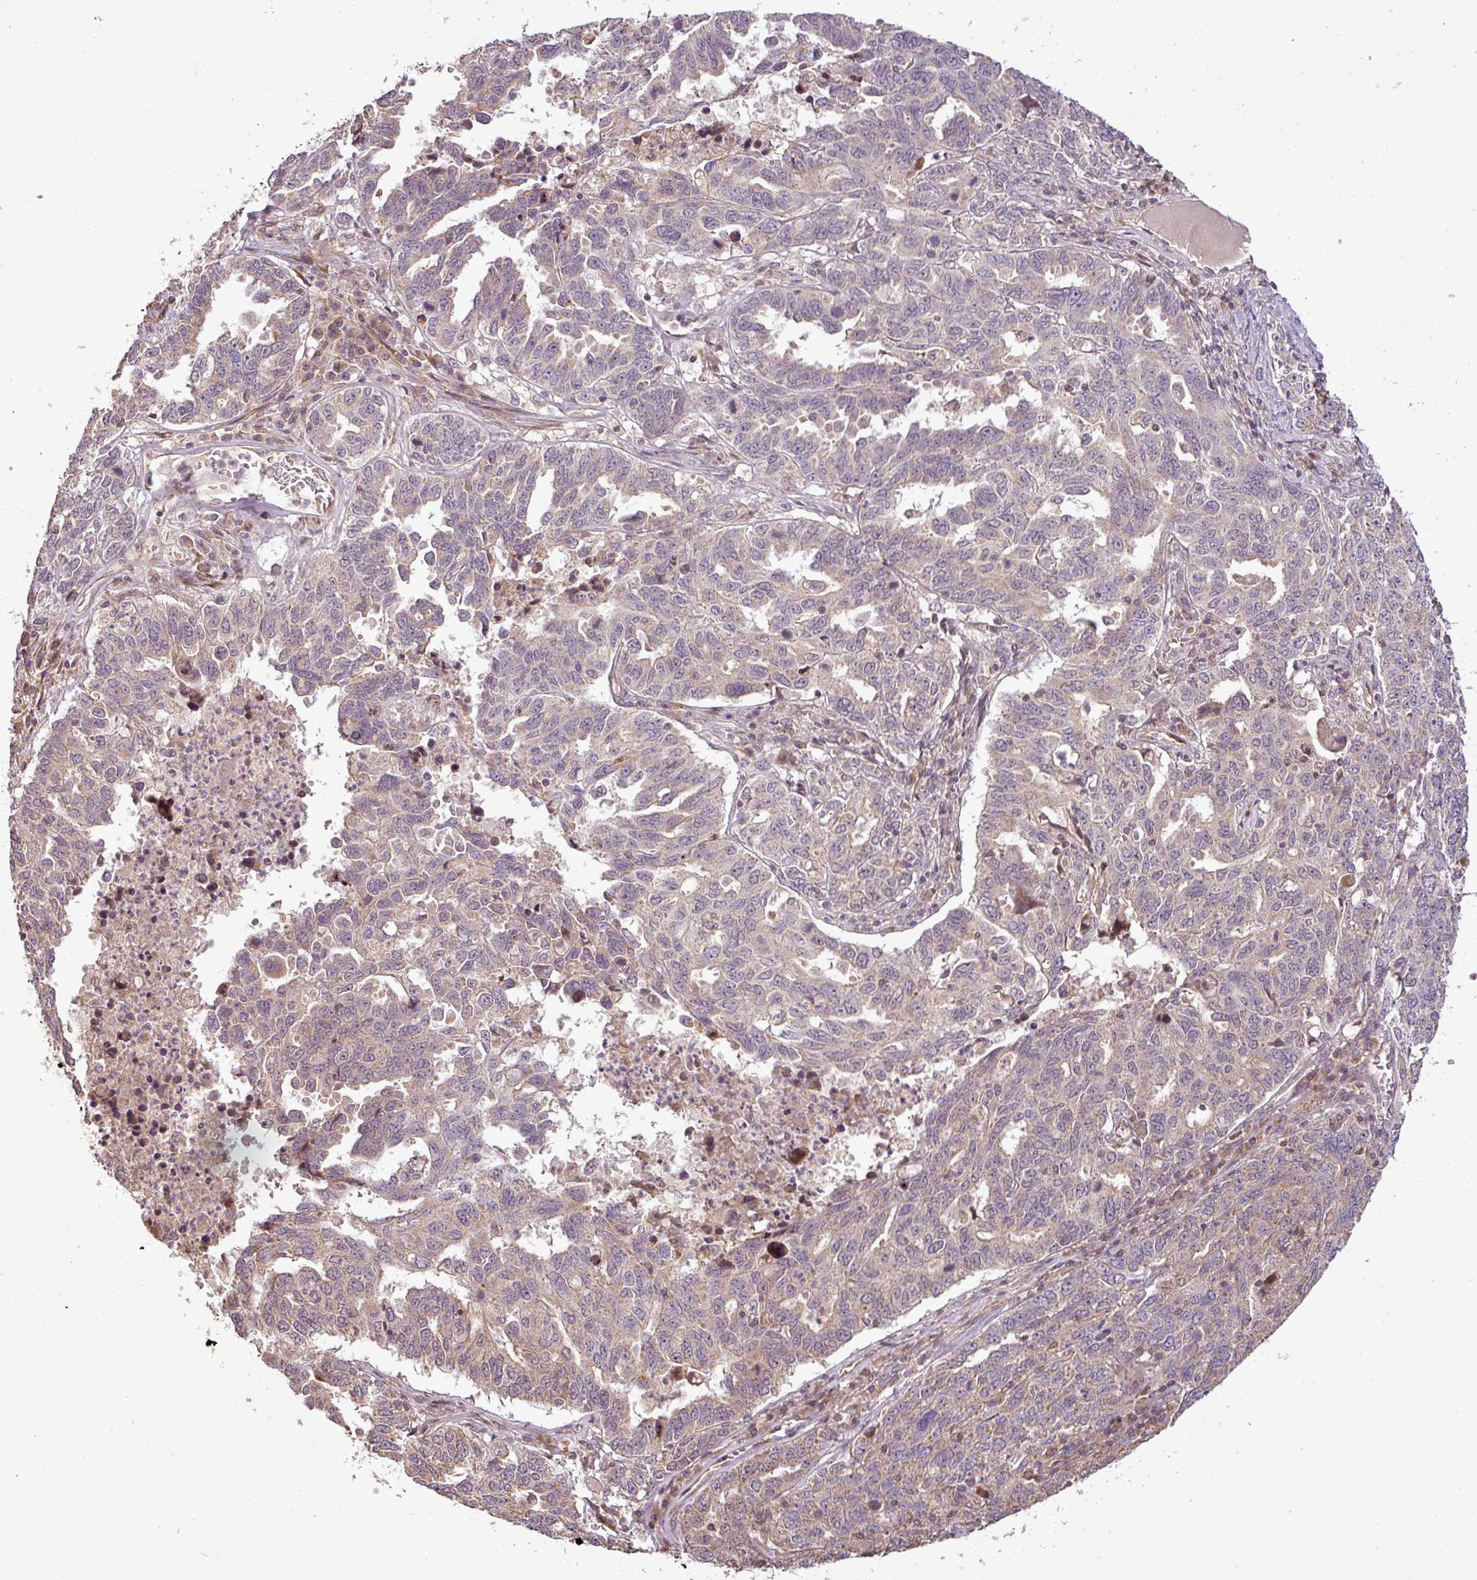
{"staining": {"intensity": "weak", "quantity": "<25%", "location": "cytoplasmic/membranous"}, "tissue": "ovarian cancer", "cell_type": "Tumor cells", "image_type": "cancer", "snomed": [{"axis": "morphology", "description": "Carcinoma, endometroid"}, {"axis": "topography", "description": "Ovary"}], "caption": "Immunohistochemistry of ovarian endometroid carcinoma exhibits no expression in tumor cells.", "gene": "FAIM", "patient": {"sex": "female", "age": 62}}